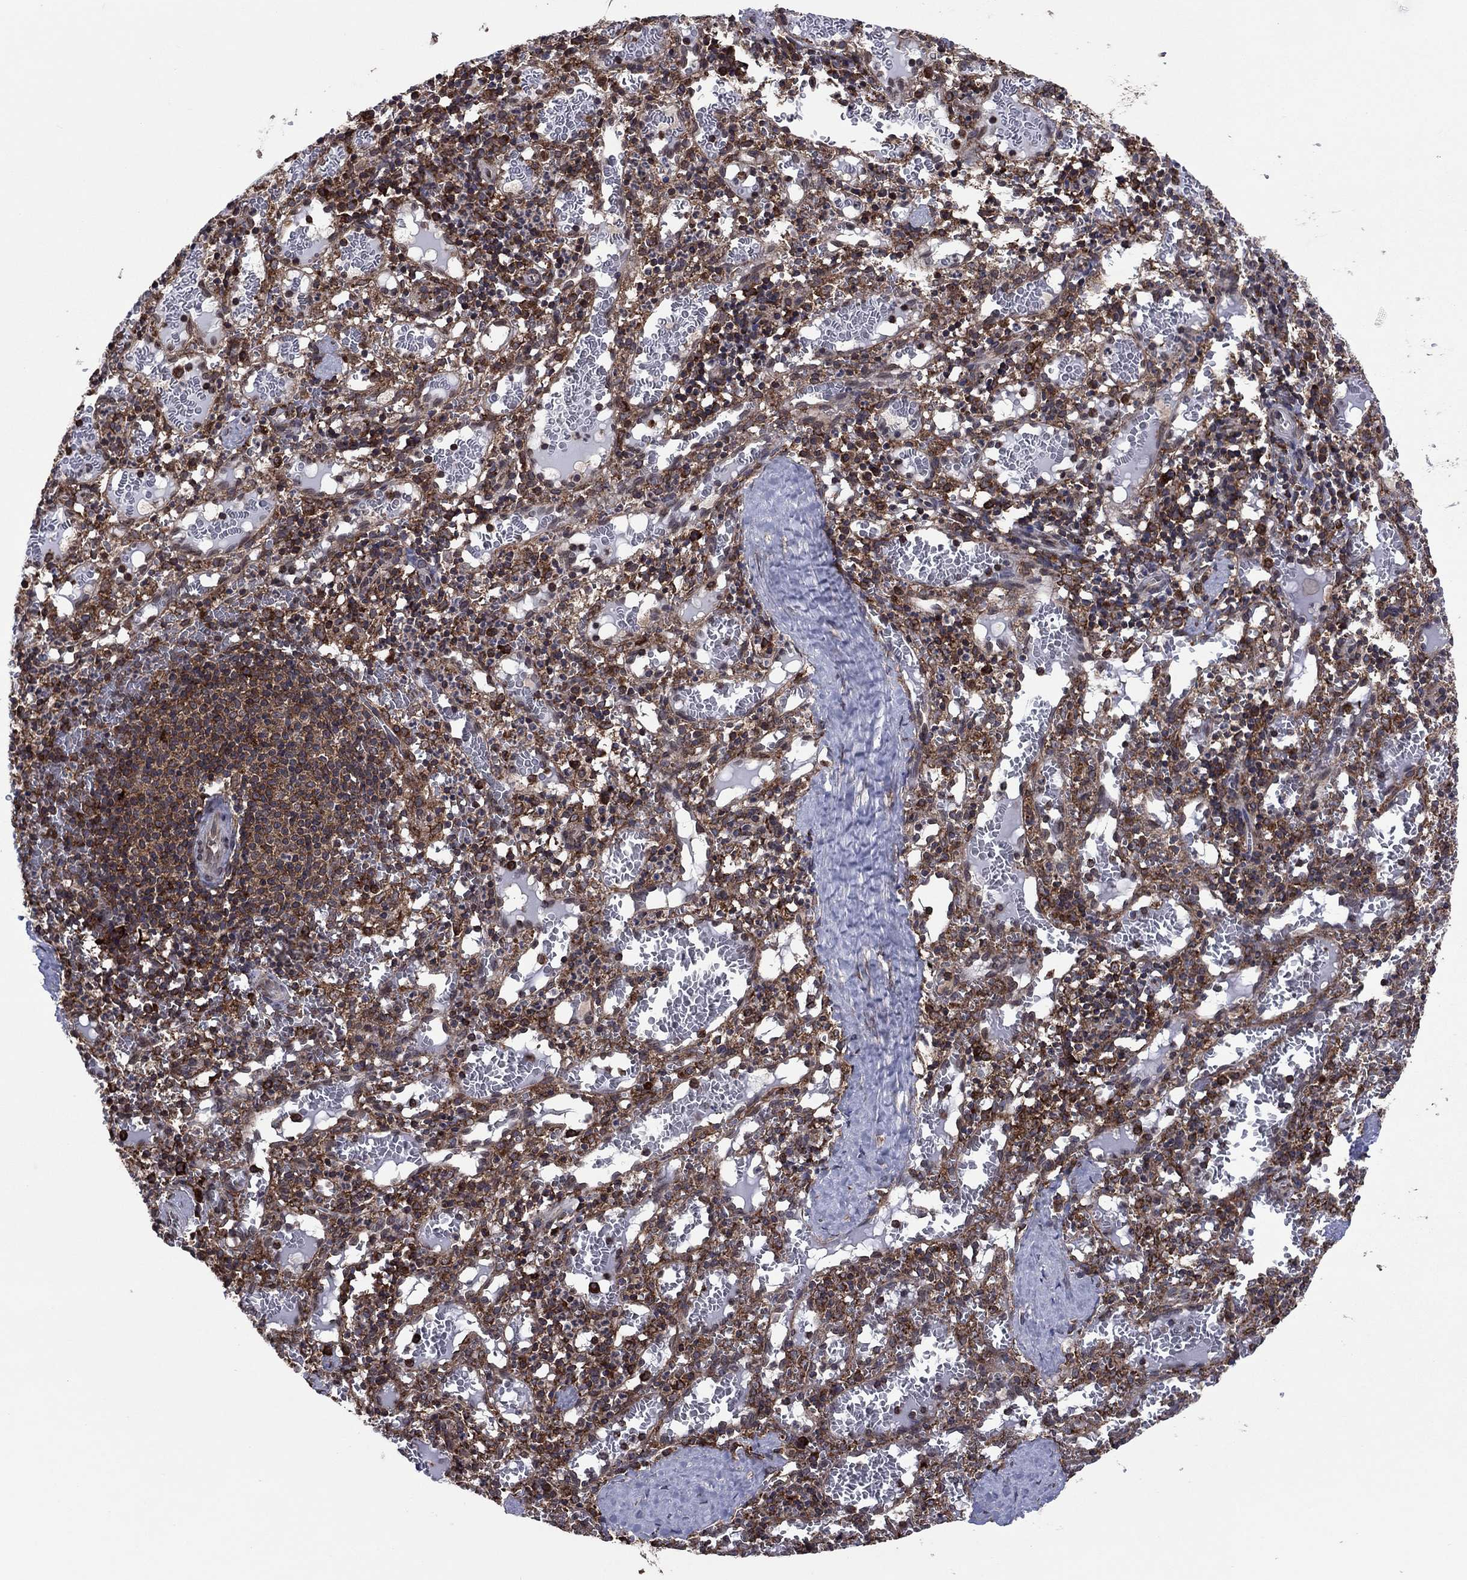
{"staining": {"intensity": "strong", "quantity": "<25%", "location": "cytoplasmic/membranous"}, "tissue": "spleen", "cell_type": "Cells in red pulp", "image_type": "normal", "snomed": [{"axis": "morphology", "description": "Normal tissue, NOS"}, {"axis": "topography", "description": "Spleen"}], "caption": "An IHC image of normal tissue is shown. Protein staining in brown highlights strong cytoplasmic/membranous positivity in spleen within cells in red pulp. (DAB (3,3'-diaminobenzidine) = brown stain, brightfield microscopy at high magnification).", "gene": "YBX1", "patient": {"sex": "male", "age": 11}}